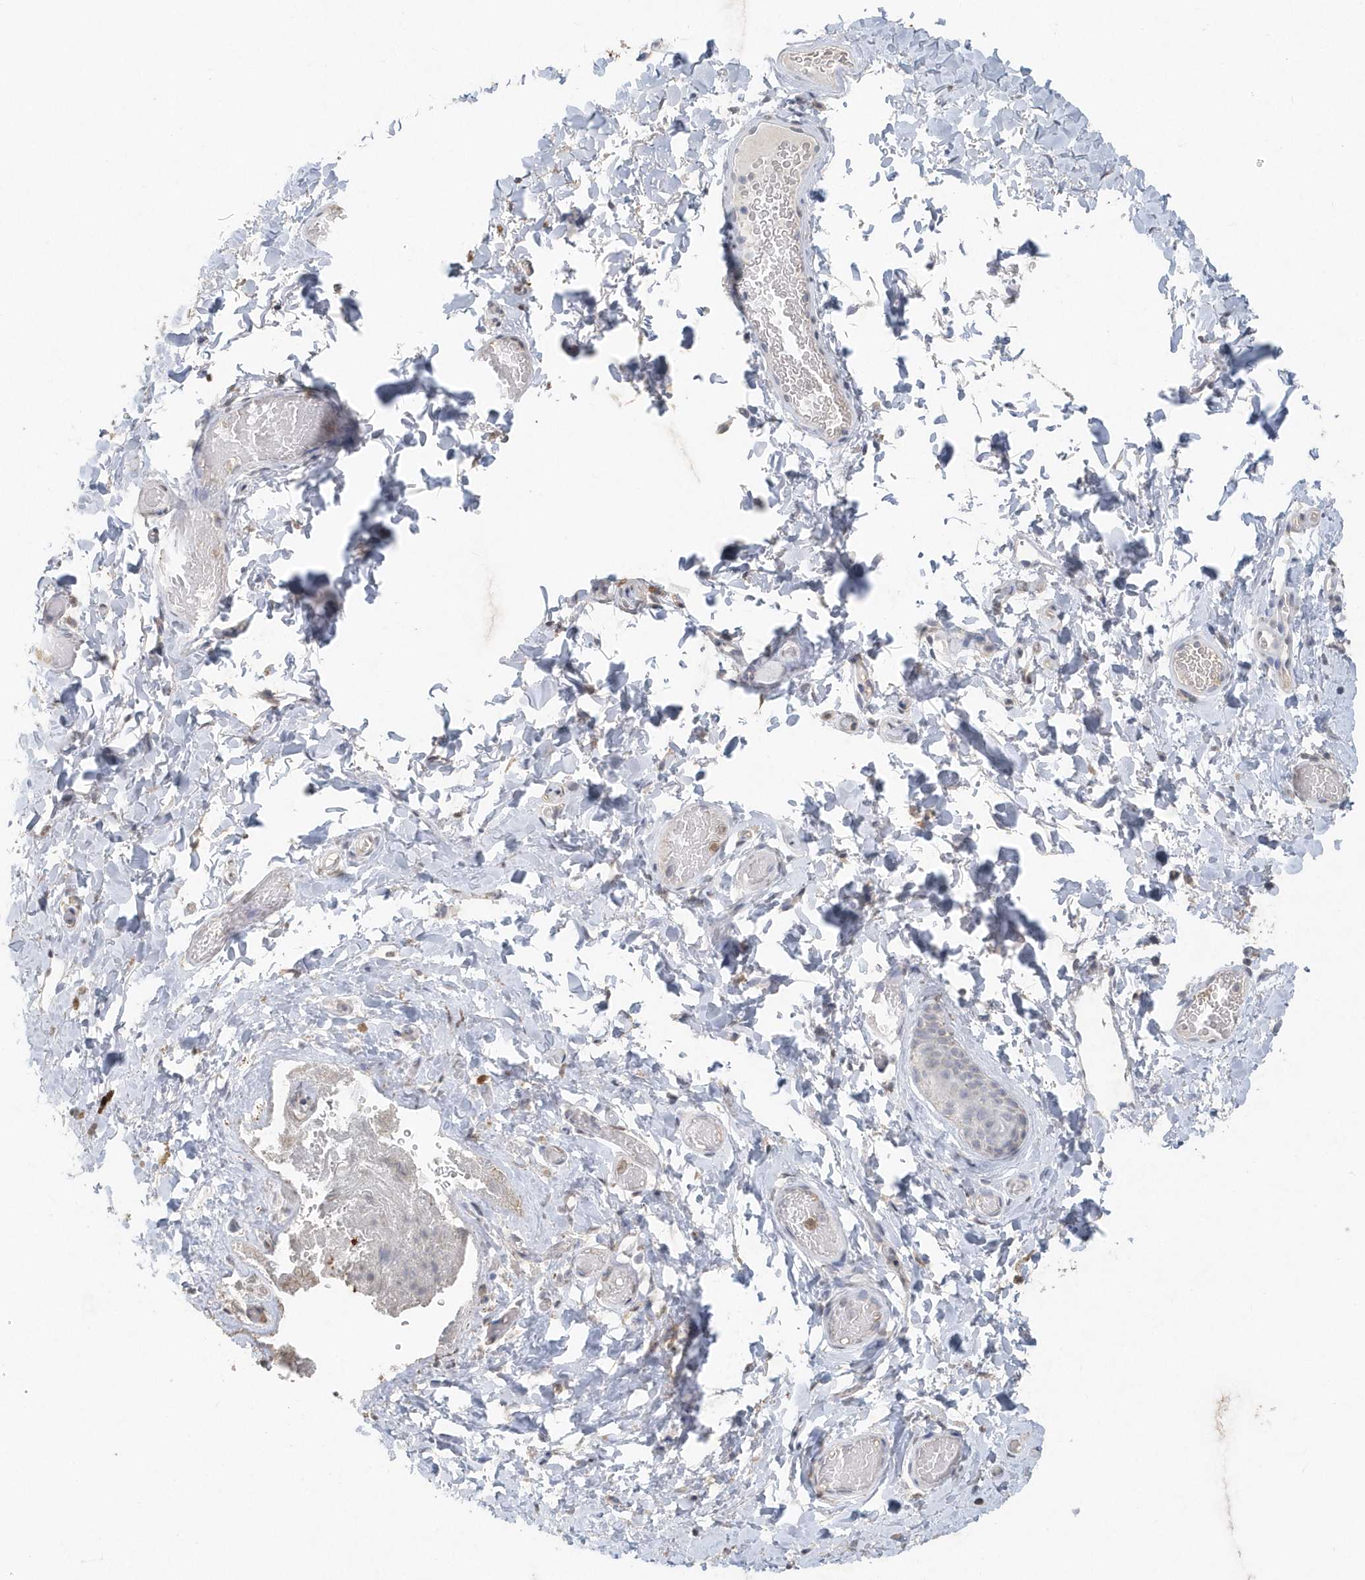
{"staining": {"intensity": "weak", "quantity": "<25%", "location": "cytoplasmic/membranous"}, "tissue": "skin", "cell_type": "Epidermal cells", "image_type": "normal", "snomed": [{"axis": "morphology", "description": "Normal tissue, NOS"}, {"axis": "topography", "description": "Anal"}], "caption": "Immunohistochemistry of normal human skin shows no positivity in epidermal cells. (DAB (3,3'-diaminobenzidine) immunohistochemistry with hematoxylin counter stain).", "gene": "PDCD1", "patient": {"sex": "male", "age": 44}}